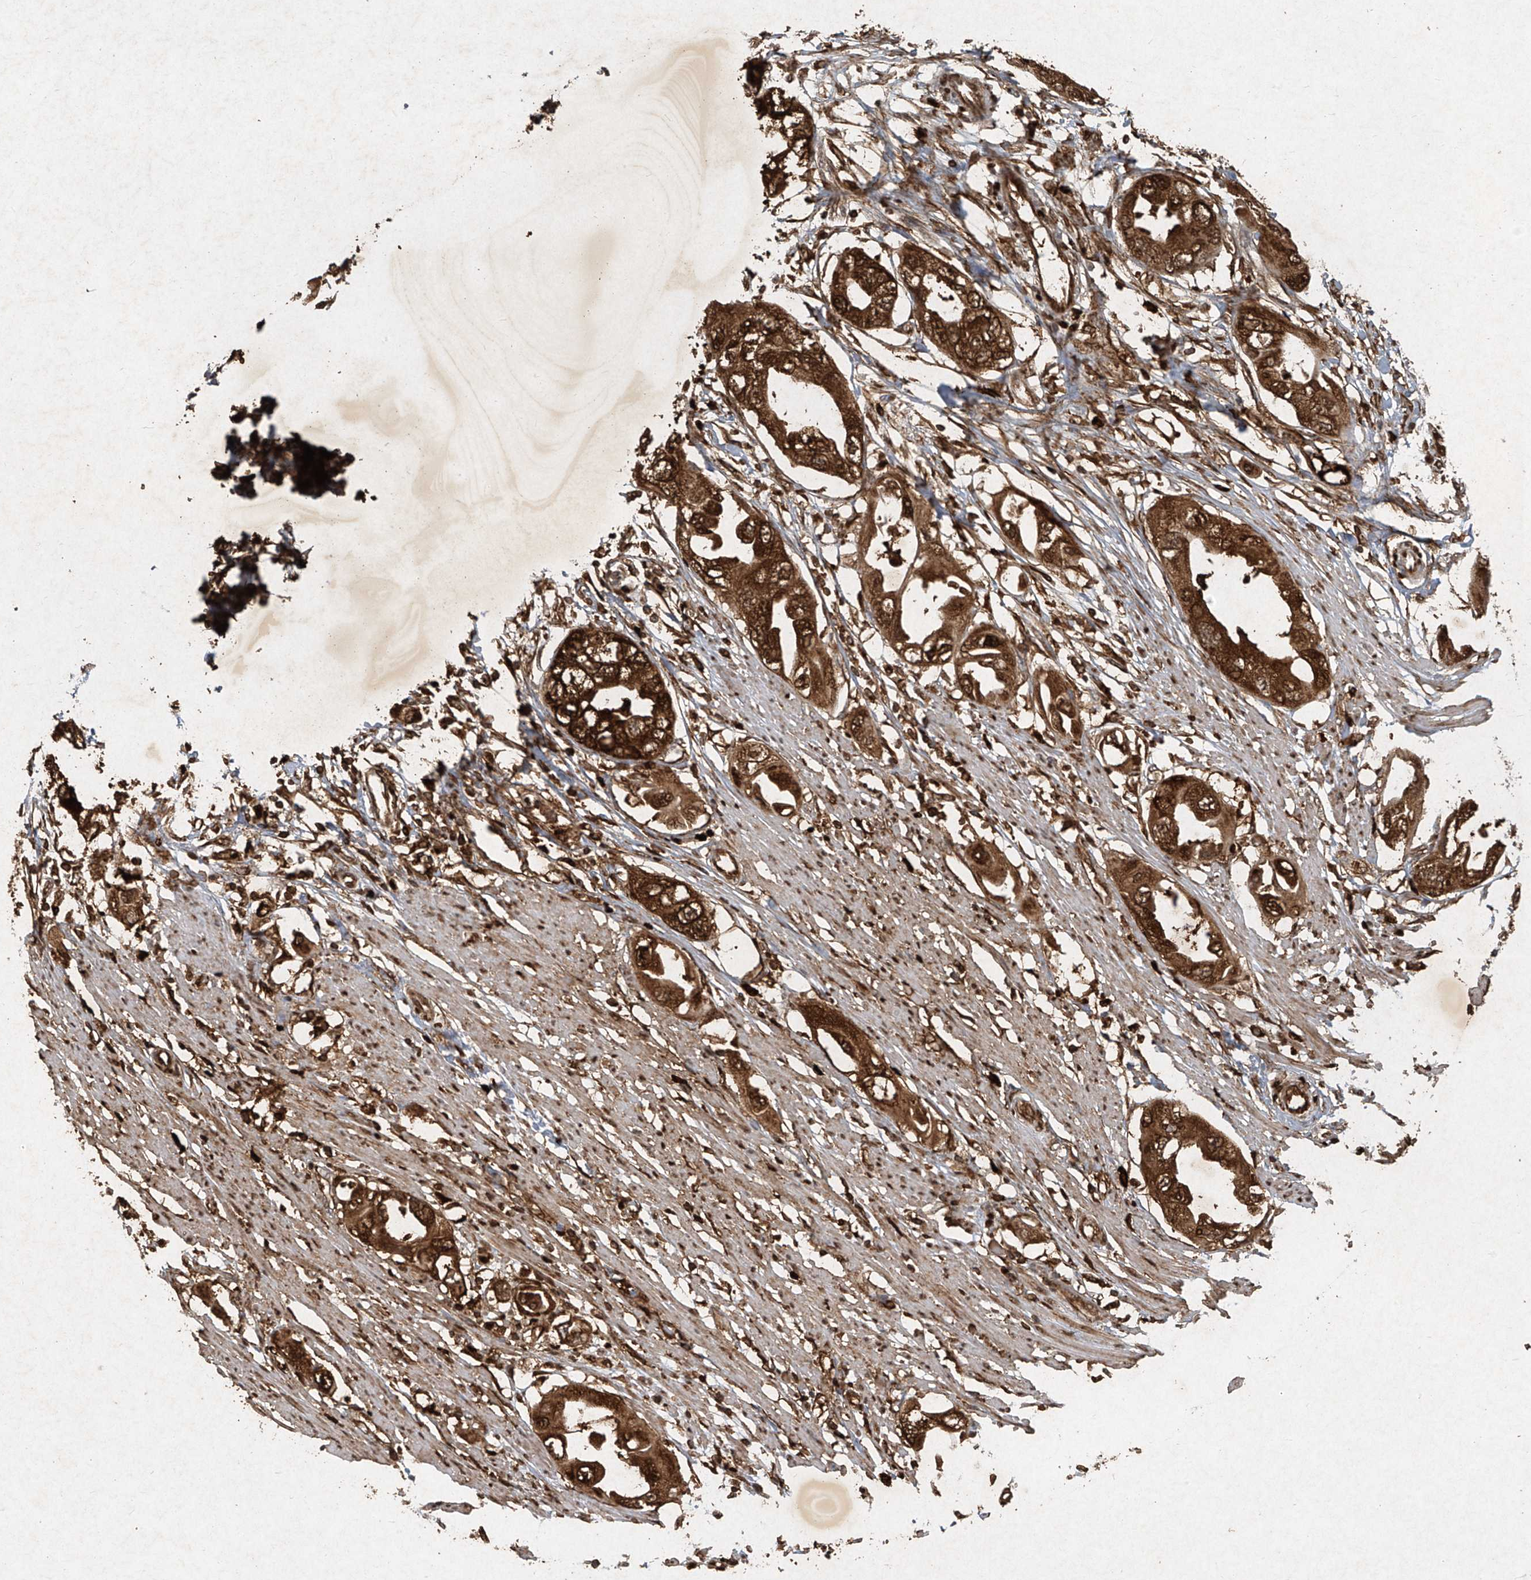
{"staining": {"intensity": "strong", "quantity": ">75%", "location": "cytoplasmic/membranous,nuclear"}, "tissue": "endometrial cancer", "cell_type": "Tumor cells", "image_type": "cancer", "snomed": [{"axis": "morphology", "description": "Adenocarcinoma, NOS"}, {"axis": "topography", "description": "Endometrium"}], "caption": "A brown stain highlights strong cytoplasmic/membranous and nuclear positivity of a protein in endometrial cancer (adenocarcinoma) tumor cells.", "gene": "ATRIP", "patient": {"sex": "female", "age": 67}}